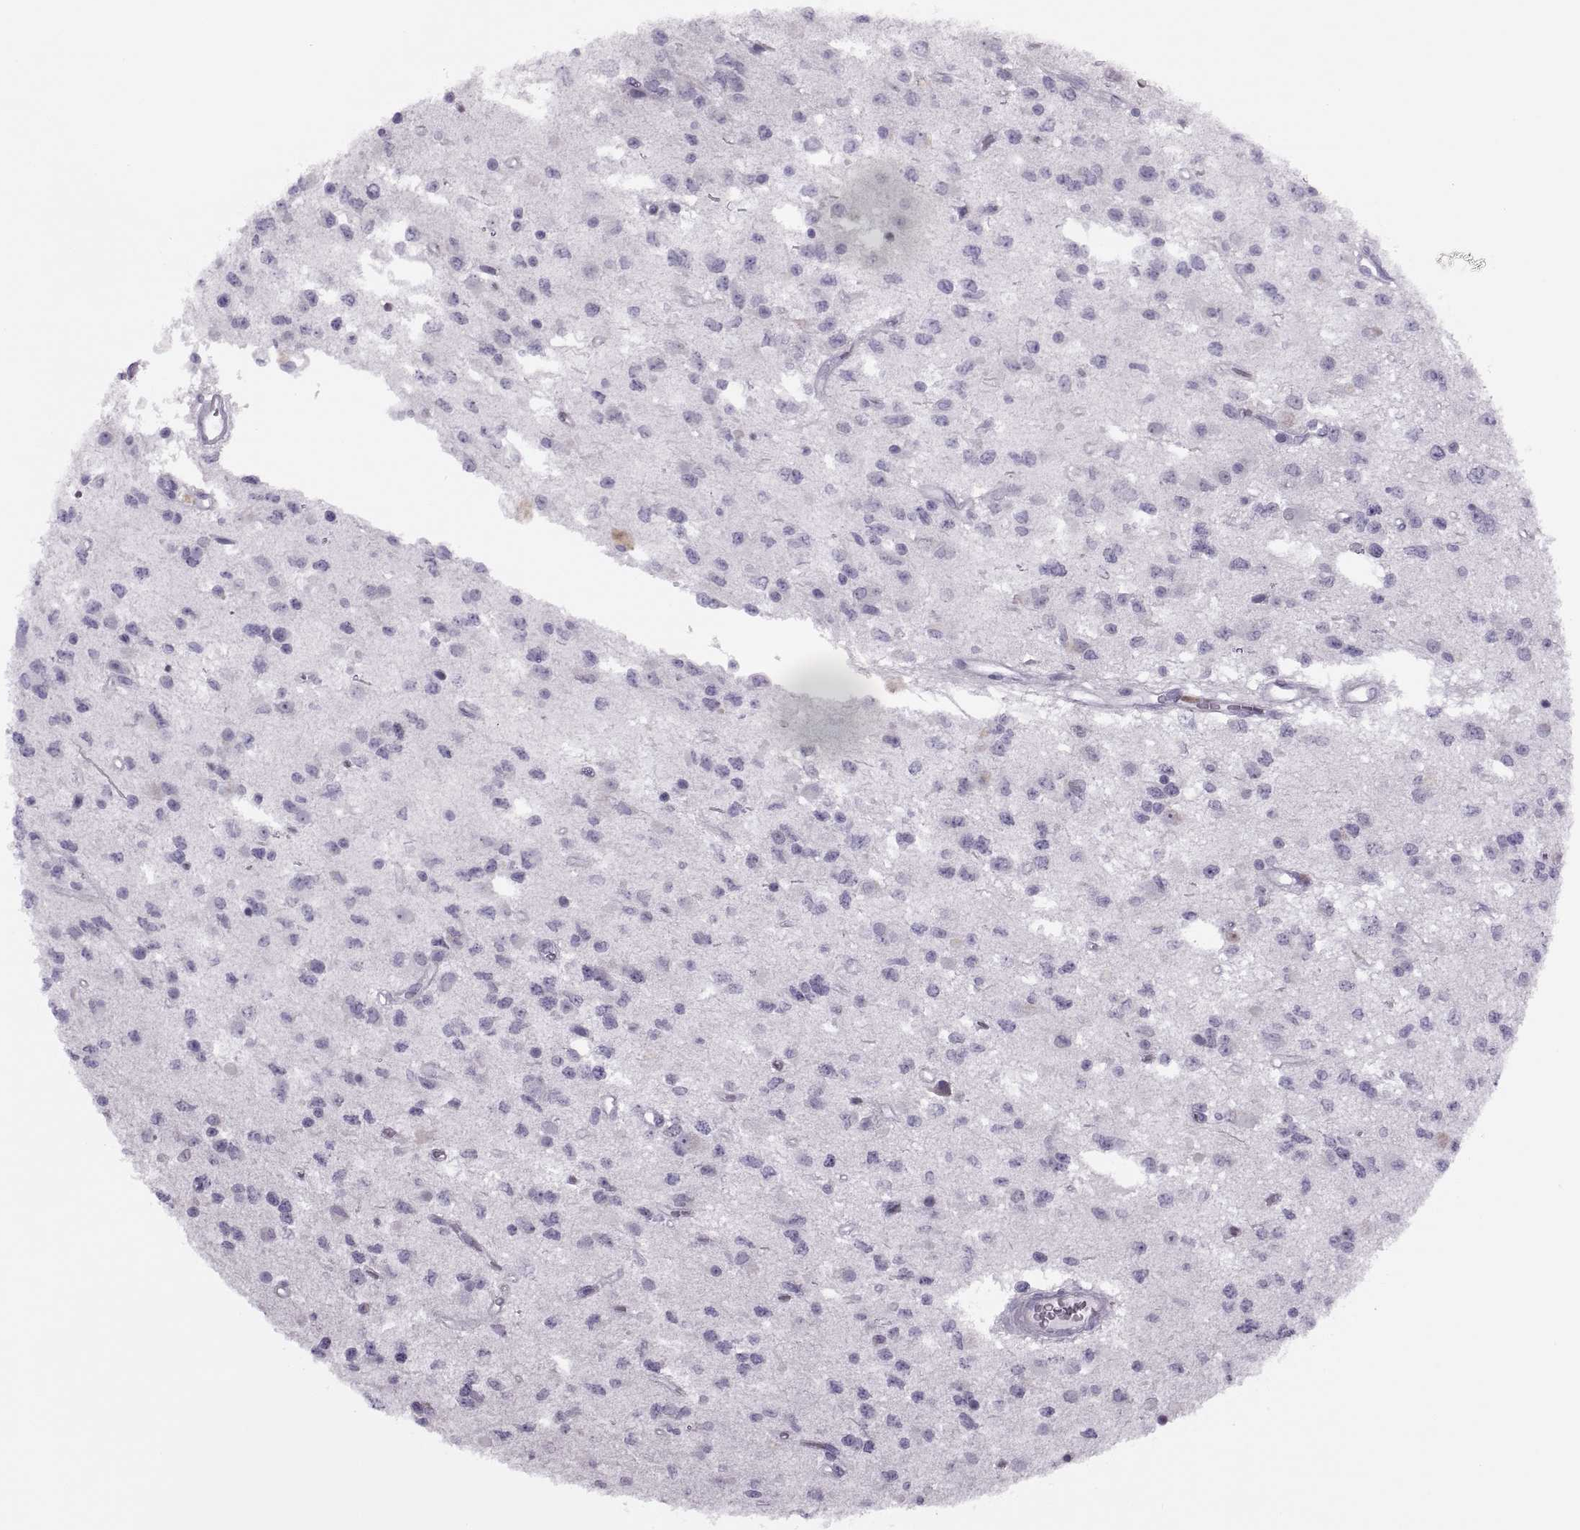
{"staining": {"intensity": "negative", "quantity": "none", "location": "none"}, "tissue": "glioma", "cell_type": "Tumor cells", "image_type": "cancer", "snomed": [{"axis": "morphology", "description": "Glioma, malignant, Low grade"}, {"axis": "topography", "description": "Brain"}], "caption": "Immunohistochemistry photomicrograph of human glioma stained for a protein (brown), which demonstrates no positivity in tumor cells.", "gene": "FAM24A", "patient": {"sex": "female", "age": 45}}